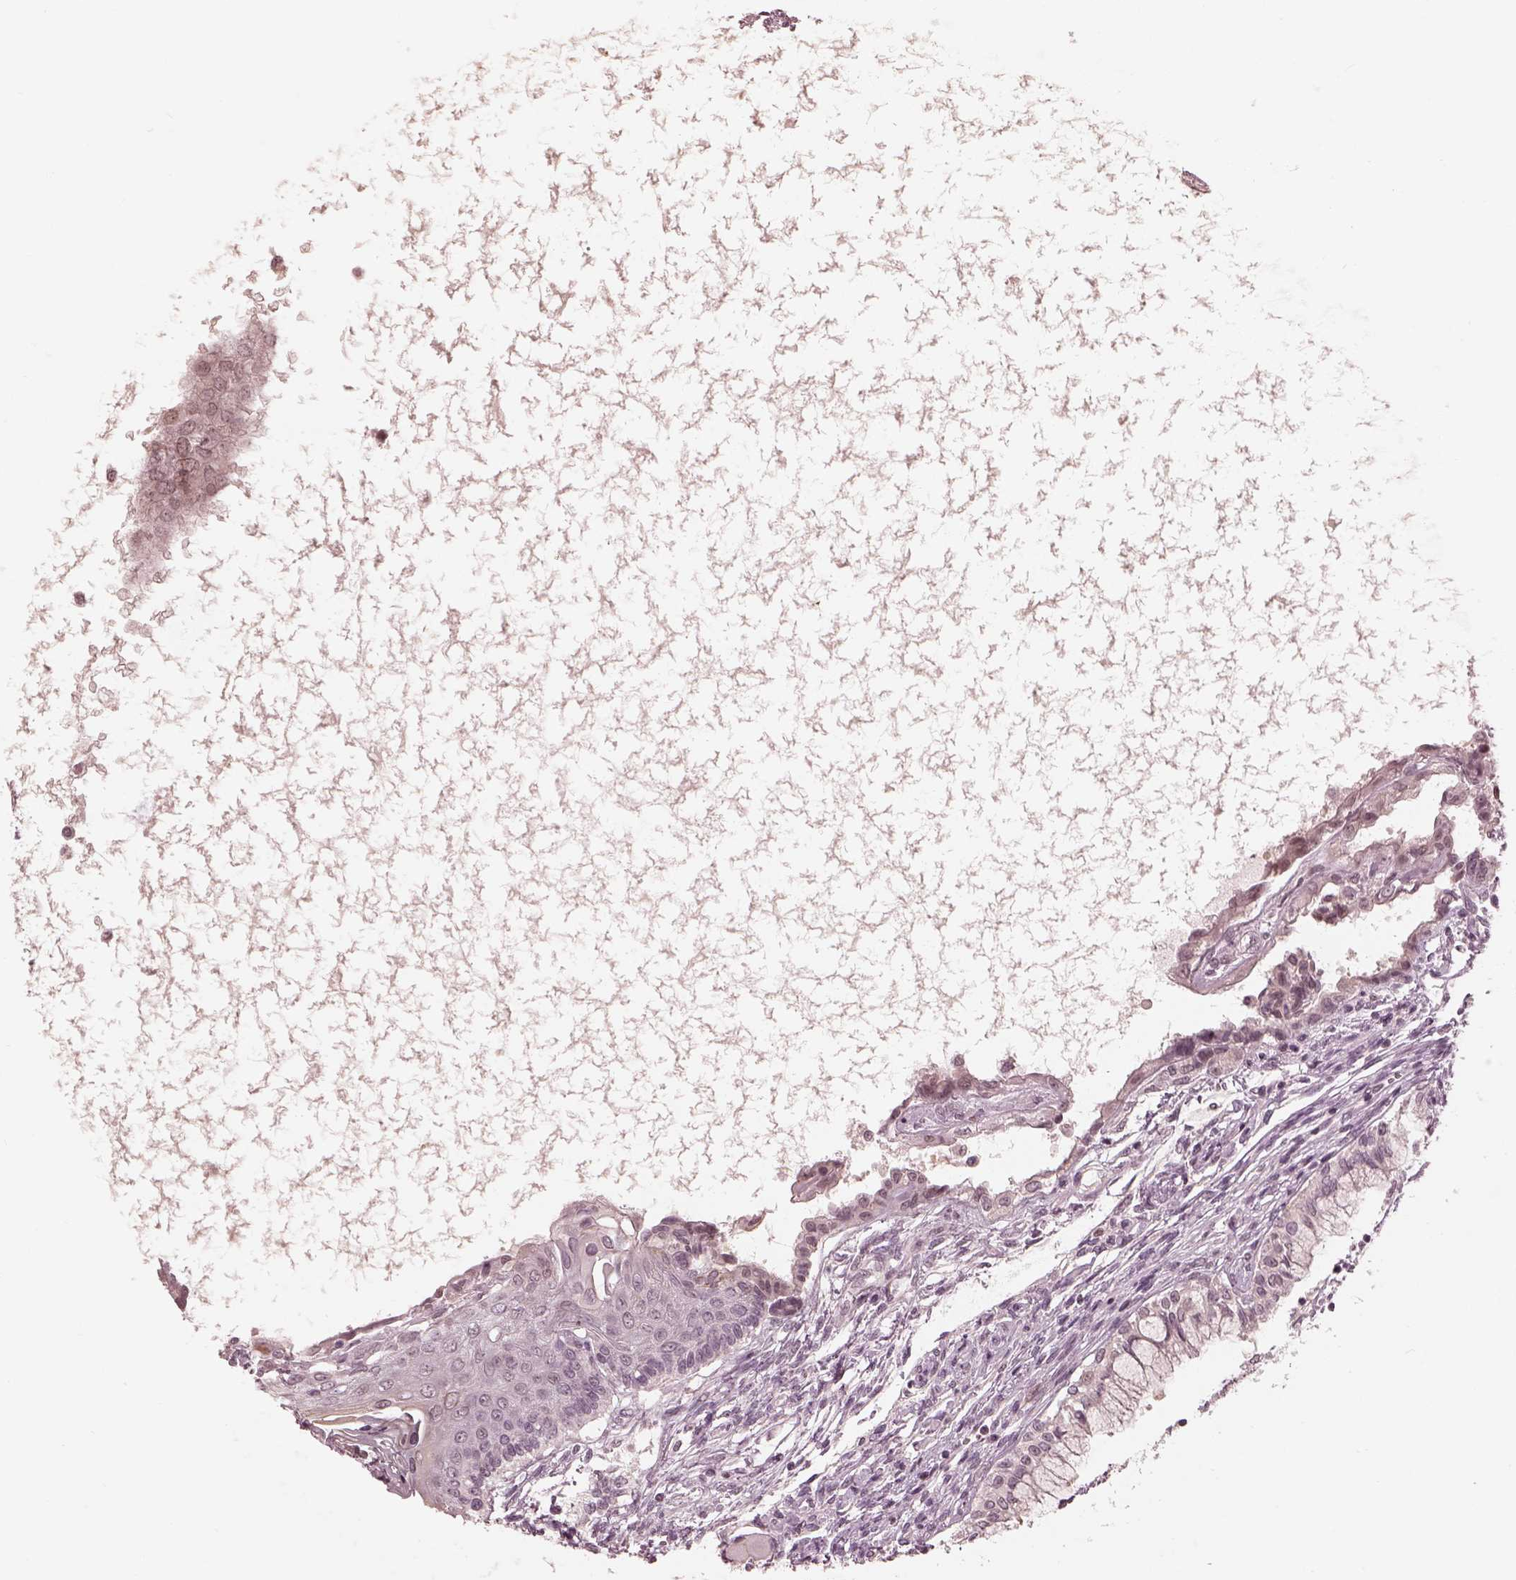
{"staining": {"intensity": "negative", "quantity": "none", "location": "none"}, "tissue": "testis cancer", "cell_type": "Tumor cells", "image_type": "cancer", "snomed": [{"axis": "morphology", "description": "Carcinoma, Embryonal, NOS"}, {"axis": "topography", "description": "Testis"}], "caption": "IHC micrograph of human embryonal carcinoma (testis) stained for a protein (brown), which reveals no staining in tumor cells.", "gene": "IQCG", "patient": {"sex": "male", "age": 37}}